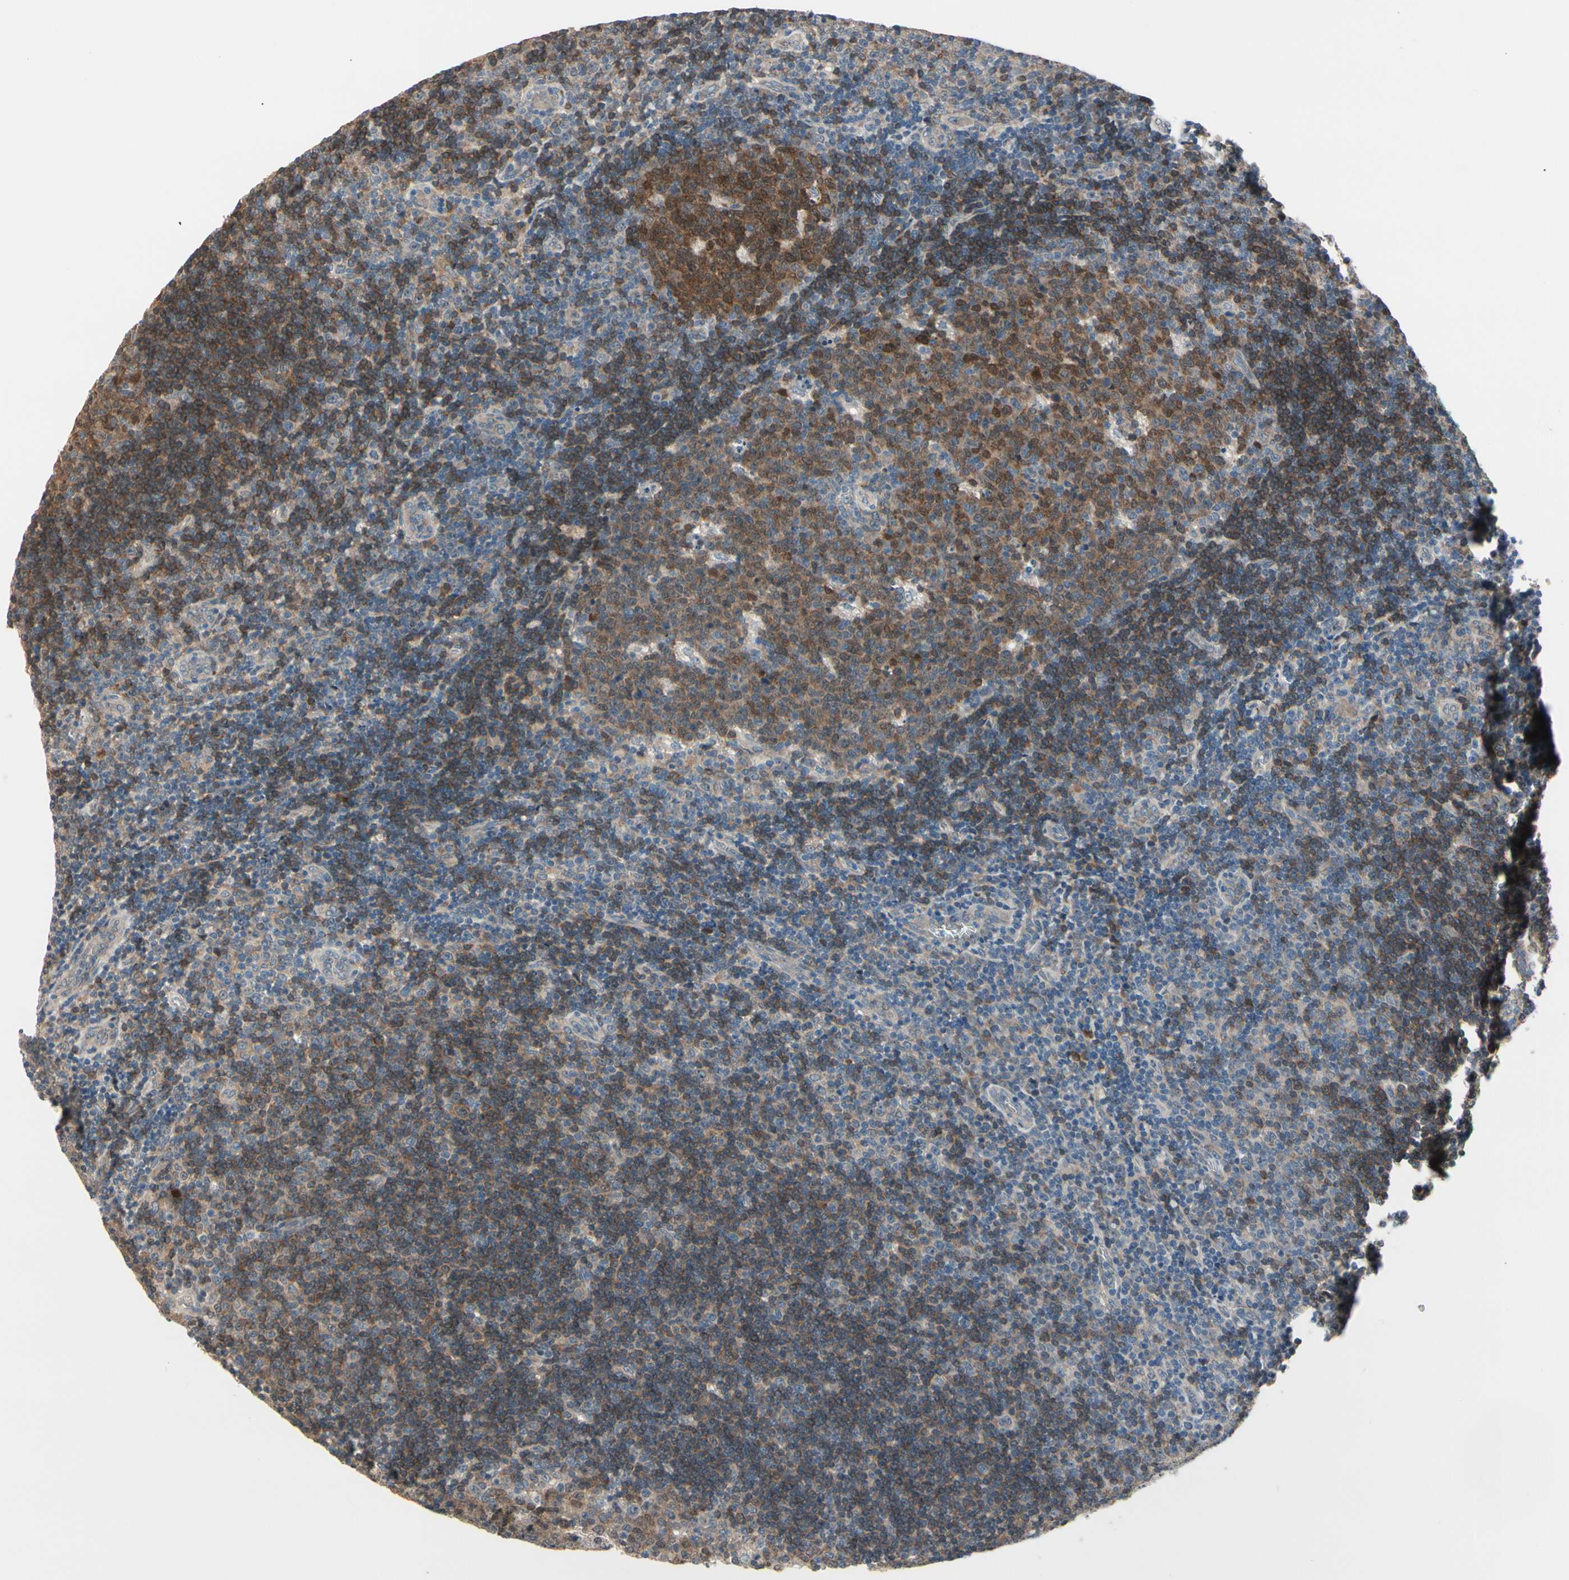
{"staining": {"intensity": "moderate", "quantity": ">75%", "location": "cytoplasmic/membranous"}, "tissue": "lymph node", "cell_type": "Germinal center cells", "image_type": "normal", "snomed": [{"axis": "morphology", "description": "Normal tissue, NOS"}, {"axis": "topography", "description": "Lymph node"}, {"axis": "topography", "description": "Salivary gland"}], "caption": "High-magnification brightfield microscopy of unremarkable lymph node stained with DAB (brown) and counterstained with hematoxylin (blue). germinal center cells exhibit moderate cytoplasmic/membranous expression is appreciated in about>75% of cells. (Brightfield microscopy of DAB IHC at high magnification).", "gene": "SNX29", "patient": {"sex": "male", "age": 8}}